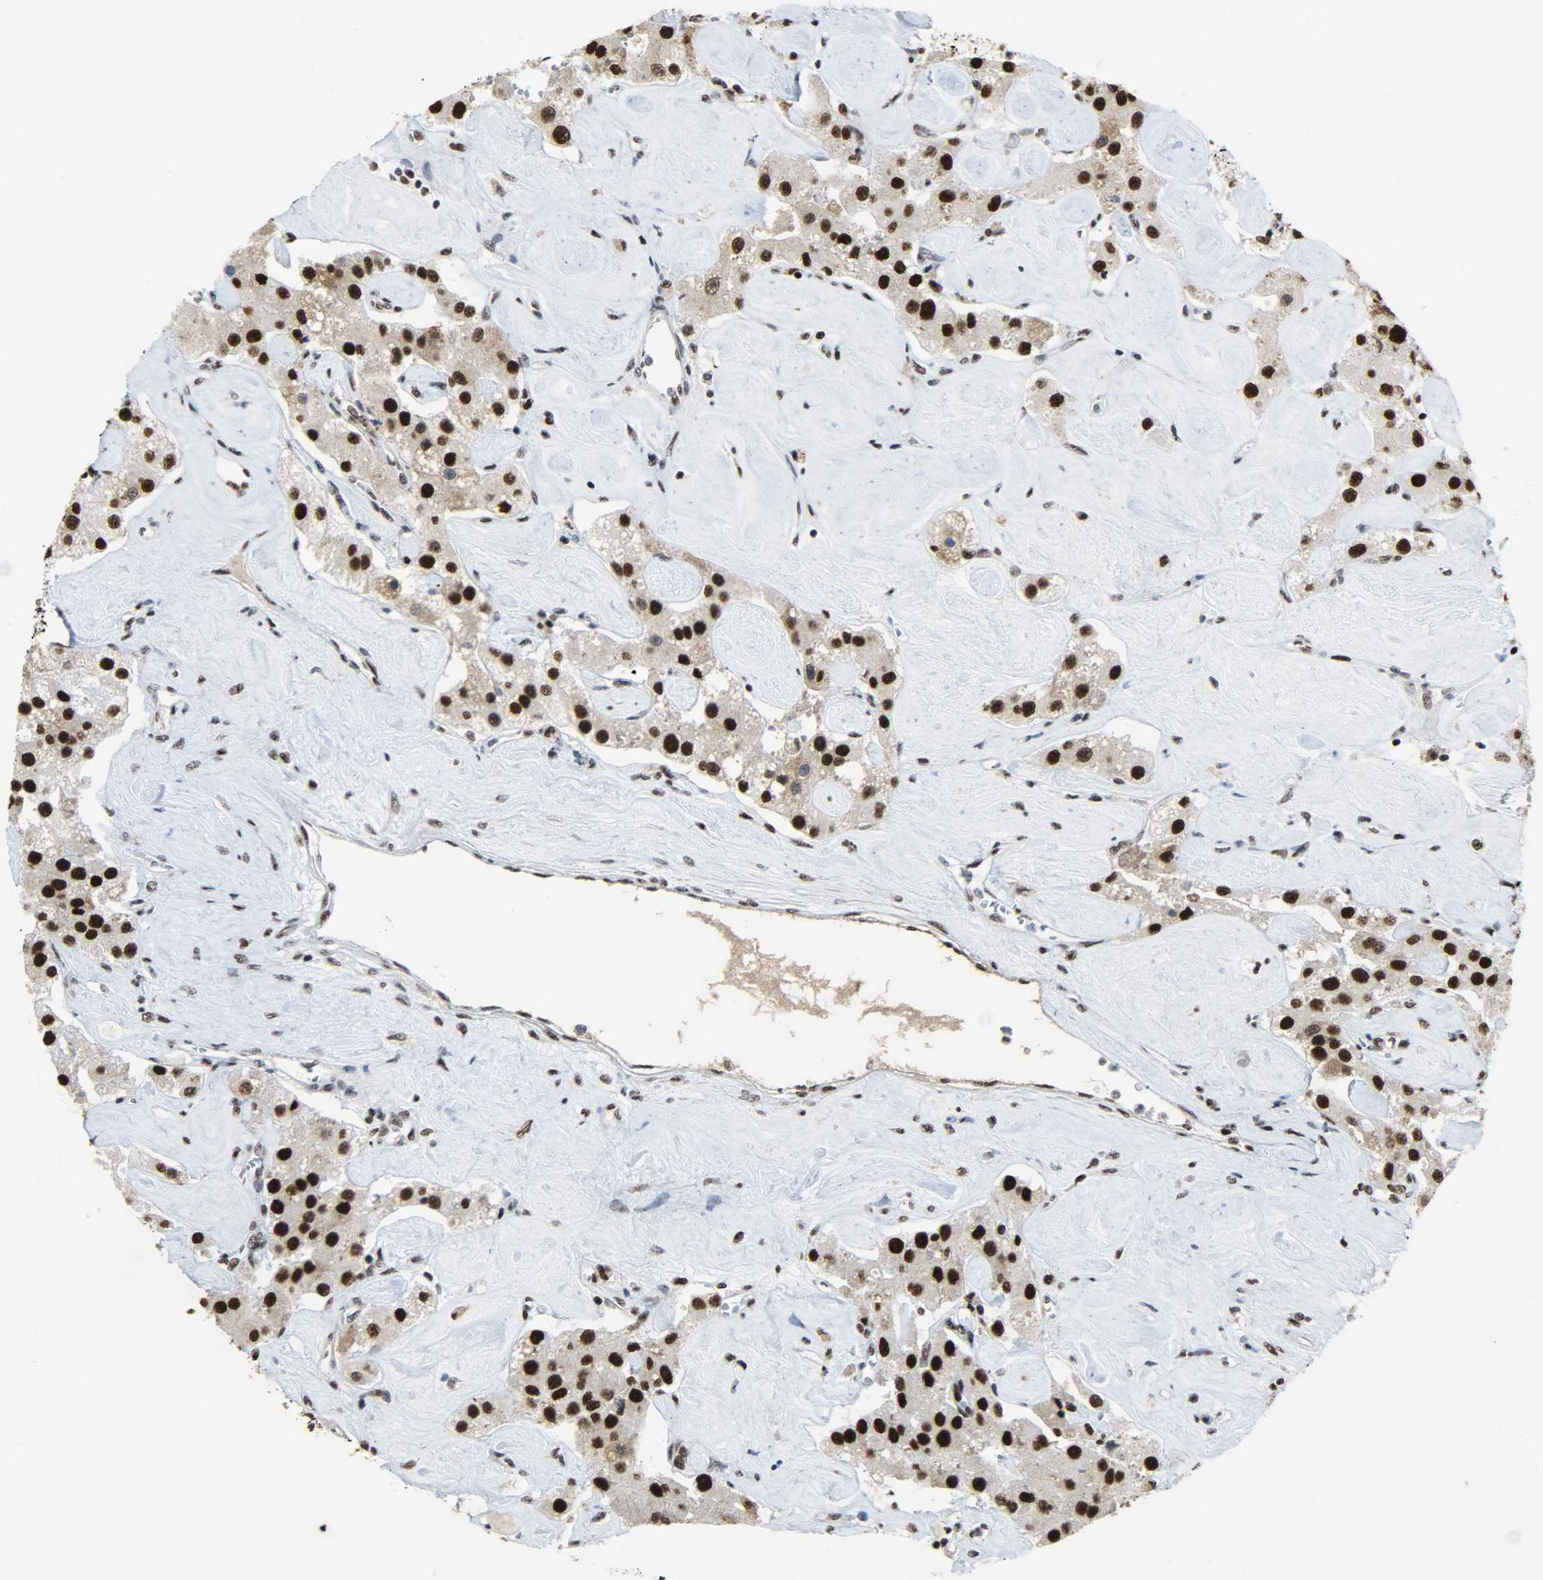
{"staining": {"intensity": "strong", "quantity": ">75%", "location": "nuclear"}, "tissue": "carcinoid", "cell_type": "Tumor cells", "image_type": "cancer", "snomed": [{"axis": "morphology", "description": "Carcinoid, malignant, NOS"}, {"axis": "topography", "description": "Pancreas"}], "caption": "DAB immunohistochemical staining of malignant carcinoid demonstrates strong nuclear protein staining in approximately >75% of tumor cells.", "gene": "SSB", "patient": {"sex": "male", "age": 41}}